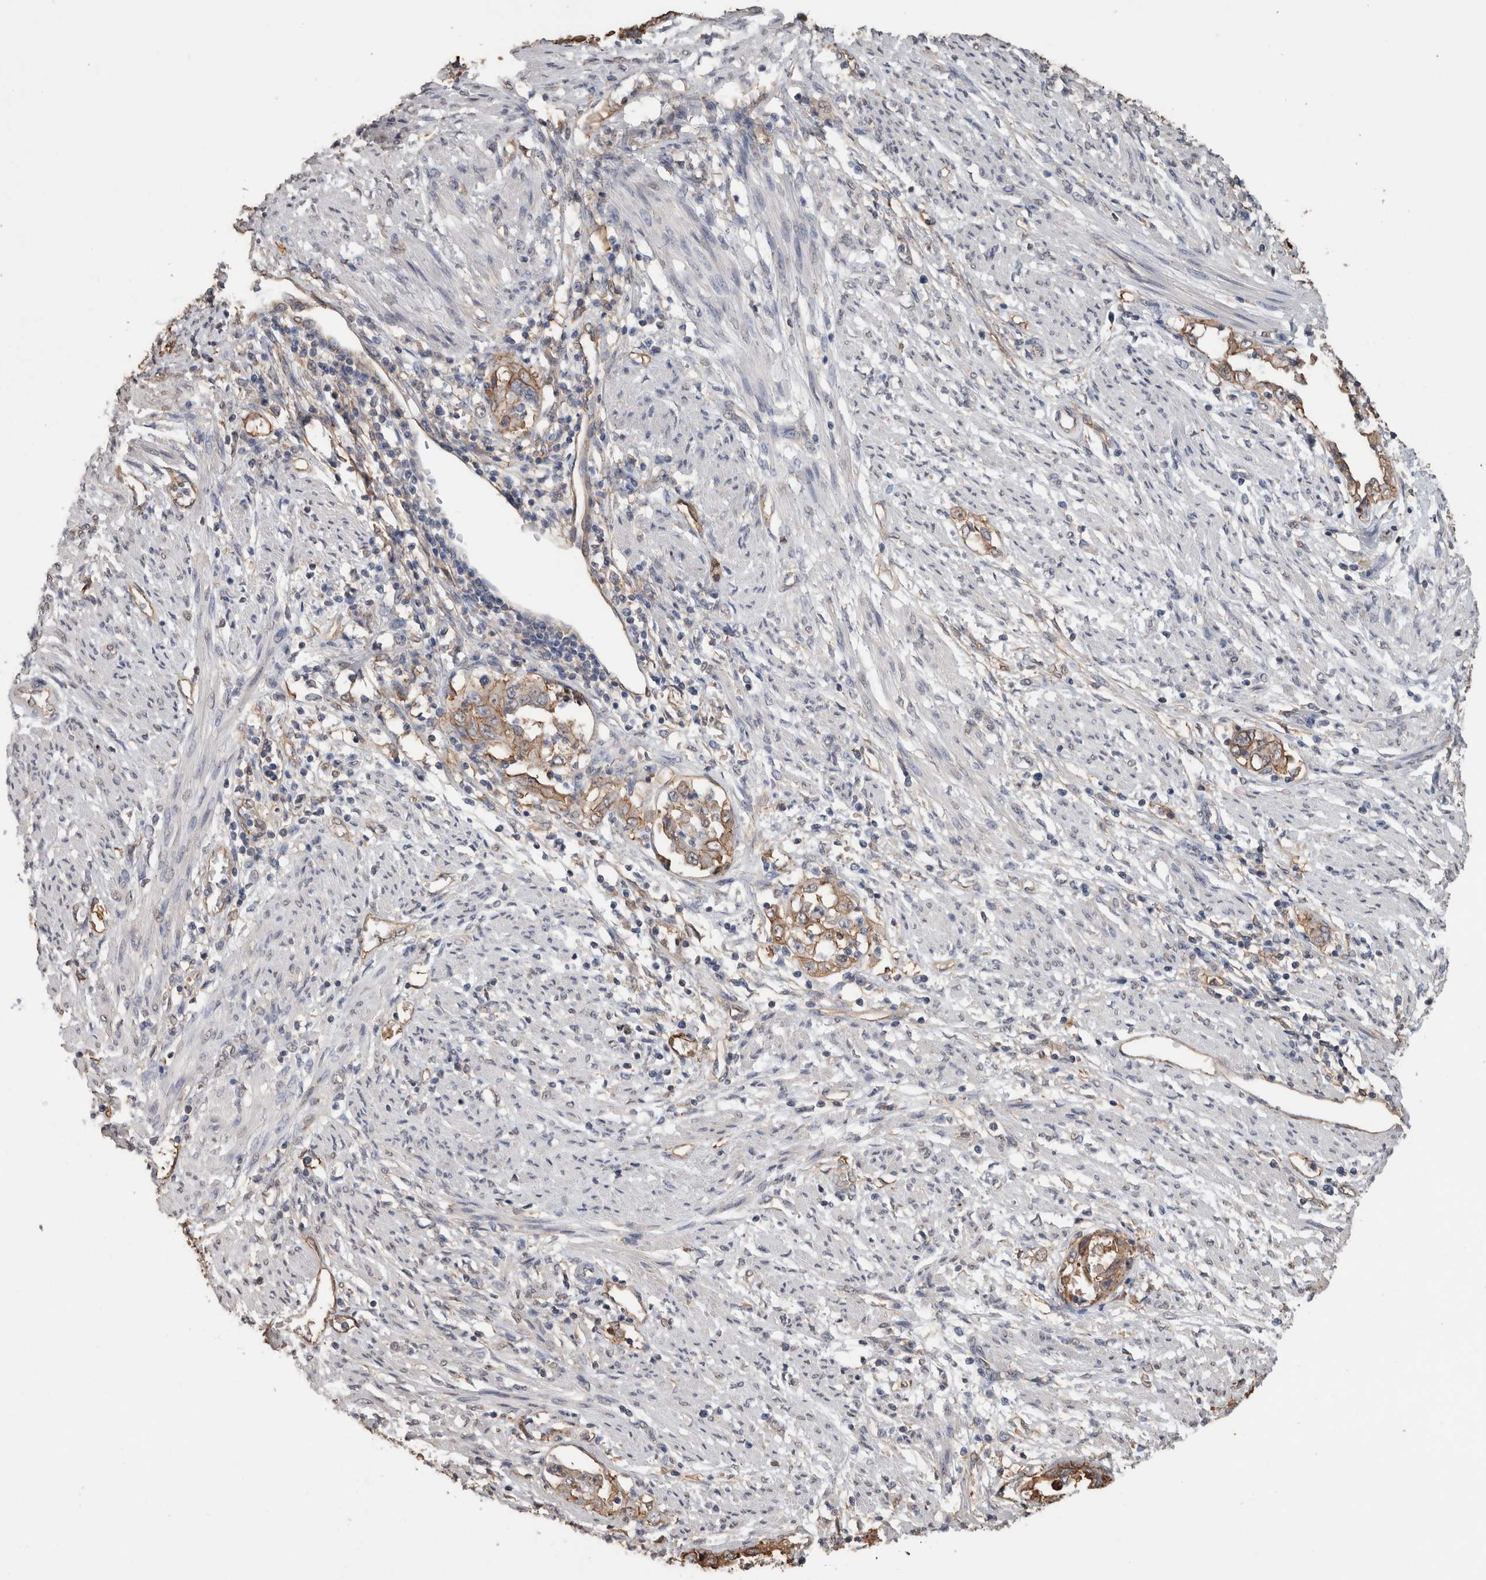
{"staining": {"intensity": "moderate", "quantity": ">75%", "location": "cytoplasmic/membranous"}, "tissue": "endometrial cancer", "cell_type": "Tumor cells", "image_type": "cancer", "snomed": [{"axis": "morphology", "description": "Adenocarcinoma, NOS"}, {"axis": "topography", "description": "Endometrium"}], "caption": "Endometrial cancer (adenocarcinoma) was stained to show a protein in brown. There is medium levels of moderate cytoplasmic/membranous expression in approximately >75% of tumor cells.", "gene": "S100A10", "patient": {"sex": "female", "age": 85}}